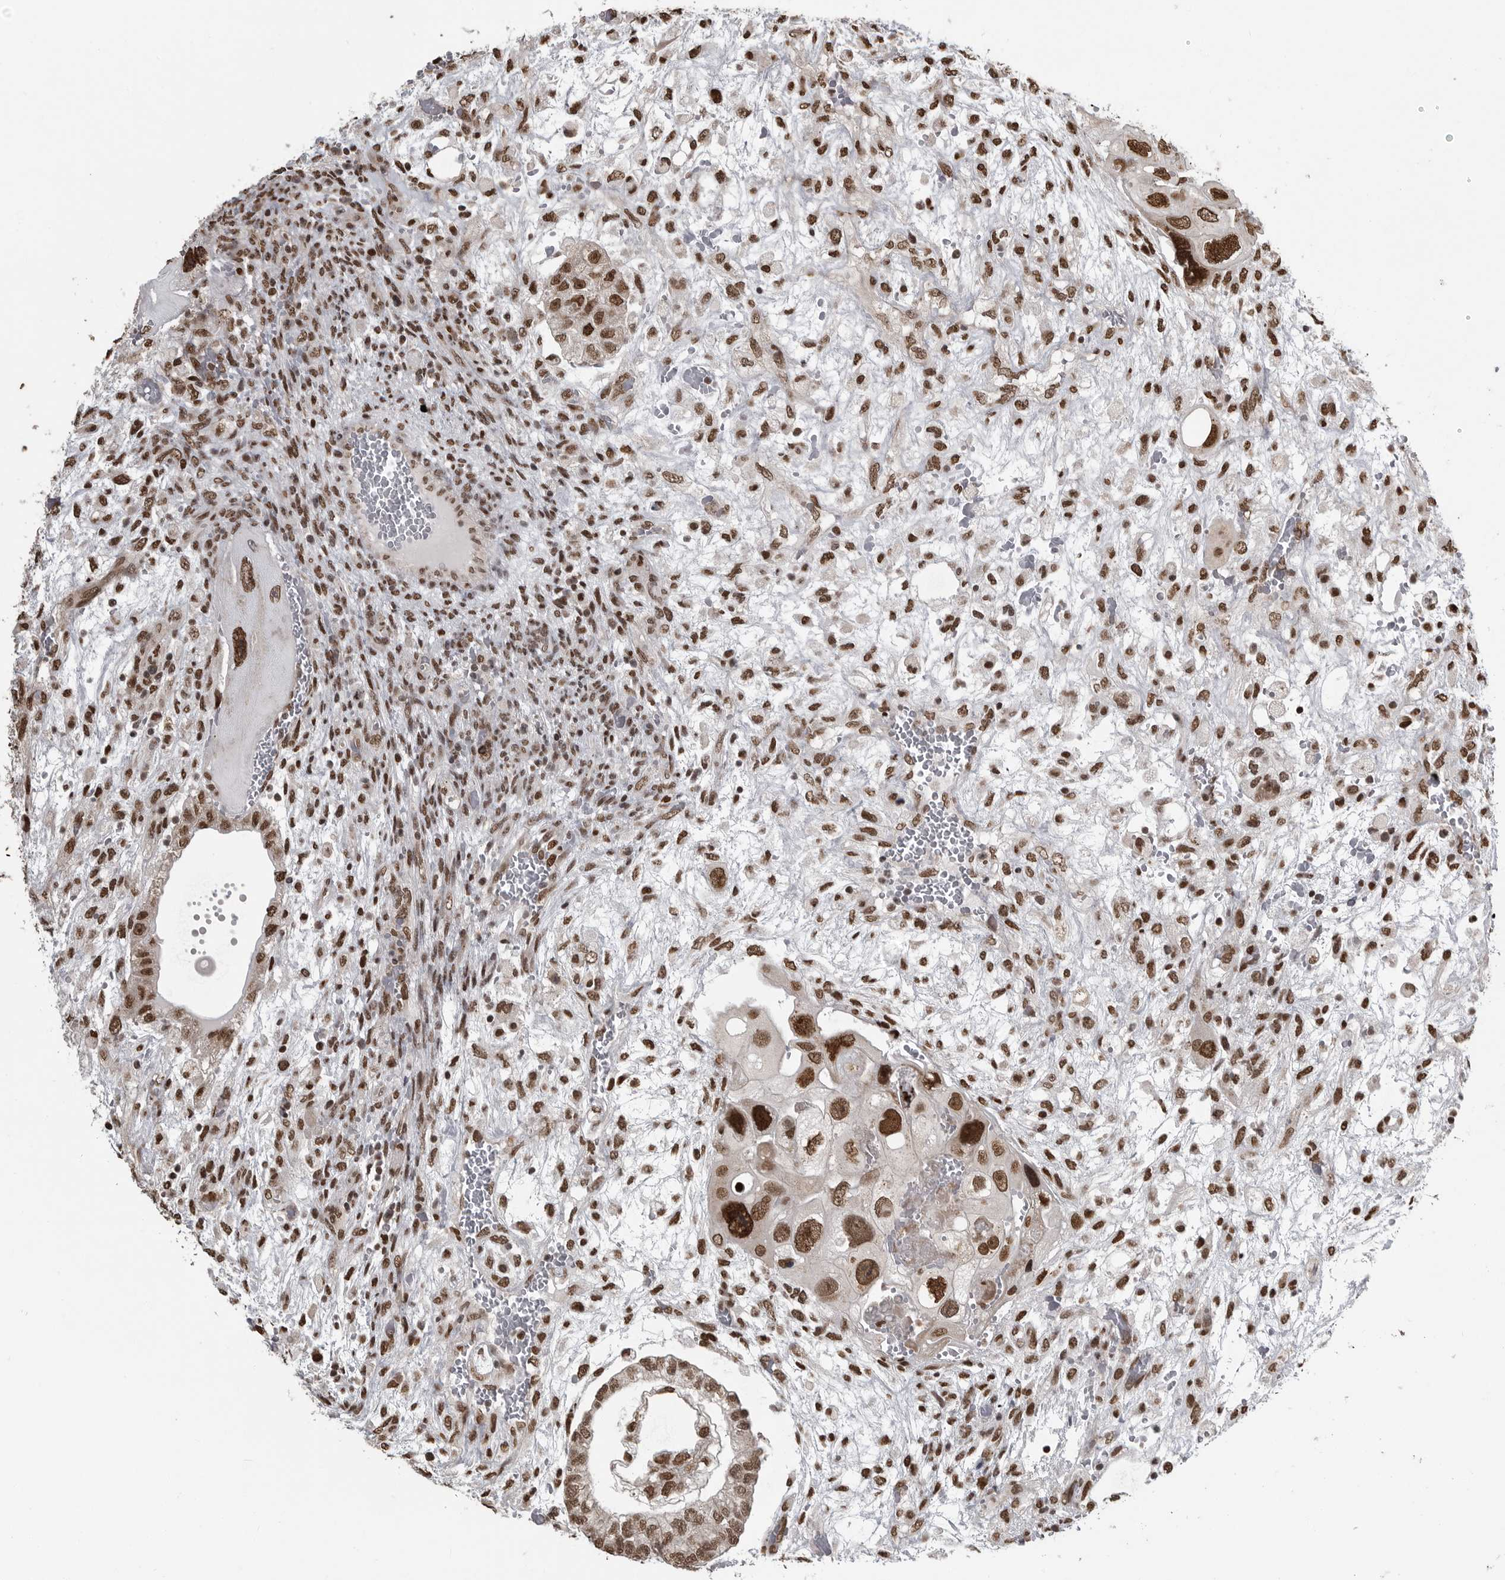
{"staining": {"intensity": "strong", "quantity": ">75%", "location": "nuclear"}, "tissue": "testis cancer", "cell_type": "Tumor cells", "image_type": "cancer", "snomed": [{"axis": "morphology", "description": "Carcinoma, Embryonal, NOS"}, {"axis": "topography", "description": "Testis"}], "caption": "Human embryonal carcinoma (testis) stained for a protein (brown) exhibits strong nuclear positive staining in about >75% of tumor cells.", "gene": "YAF2", "patient": {"sex": "male", "age": 36}}